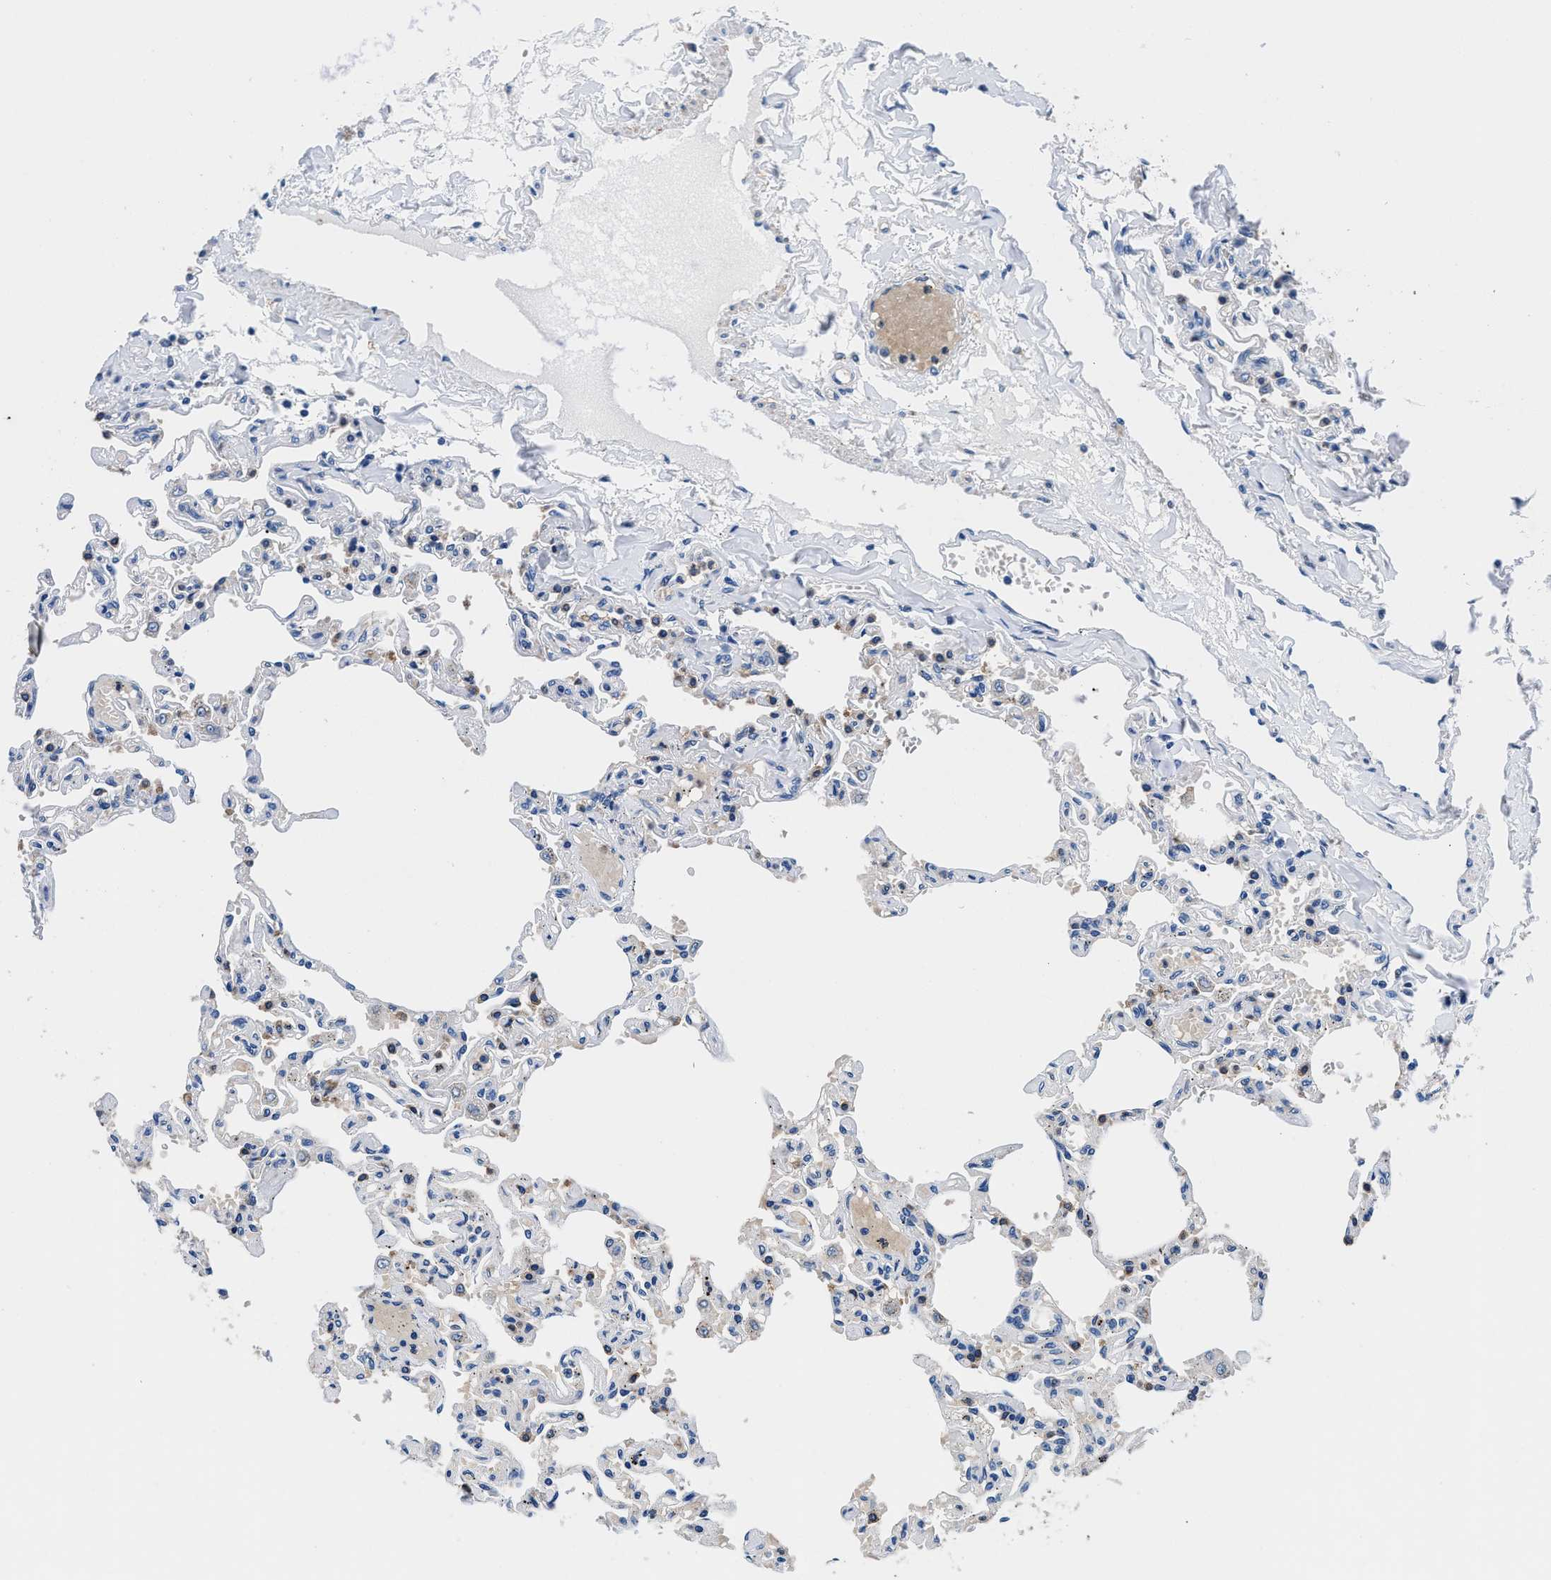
{"staining": {"intensity": "moderate", "quantity": "<25%", "location": "cytoplasmic/membranous"}, "tissue": "lung", "cell_type": "Alveolar cells", "image_type": "normal", "snomed": [{"axis": "morphology", "description": "Normal tissue, NOS"}, {"axis": "topography", "description": "Lung"}], "caption": "Immunohistochemical staining of unremarkable human lung reveals <25% levels of moderate cytoplasmic/membranous protein staining in approximately <25% of alveolar cells.", "gene": "NEU1", "patient": {"sex": "male", "age": 21}}